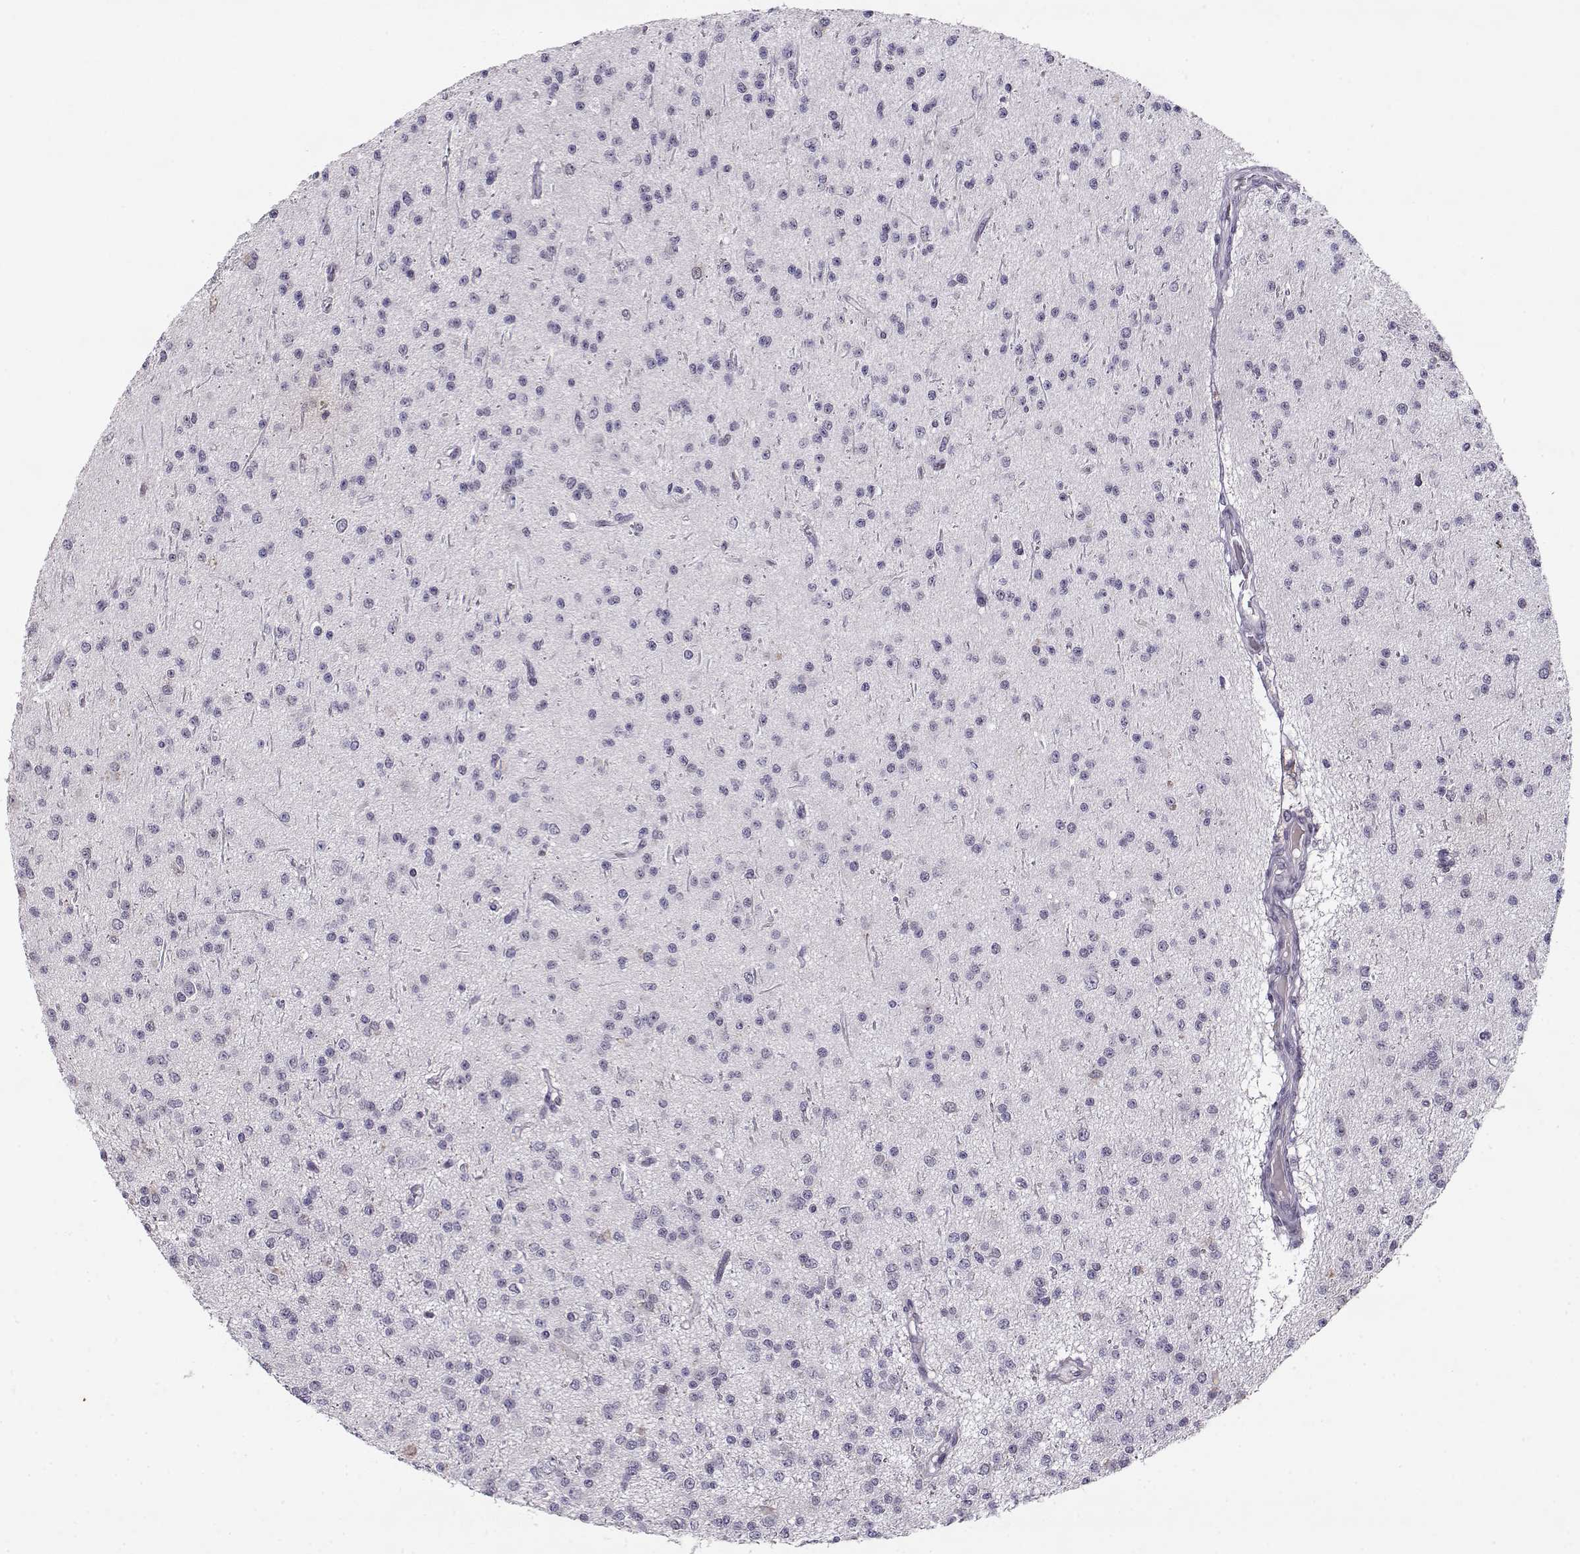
{"staining": {"intensity": "negative", "quantity": "none", "location": "none"}, "tissue": "glioma", "cell_type": "Tumor cells", "image_type": "cancer", "snomed": [{"axis": "morphology", "description": "Glioma, malignant, Low grade"}, {"axis": "topography", "description": "Brain"}], "caption": "The immunohistochemistry (IHC) histopathology image has no significant expression in tumor cells of malignant glioma (low-grade) tissue.", "gene": "C16orf86", "patient": {"sex": "male", "age": 27}}